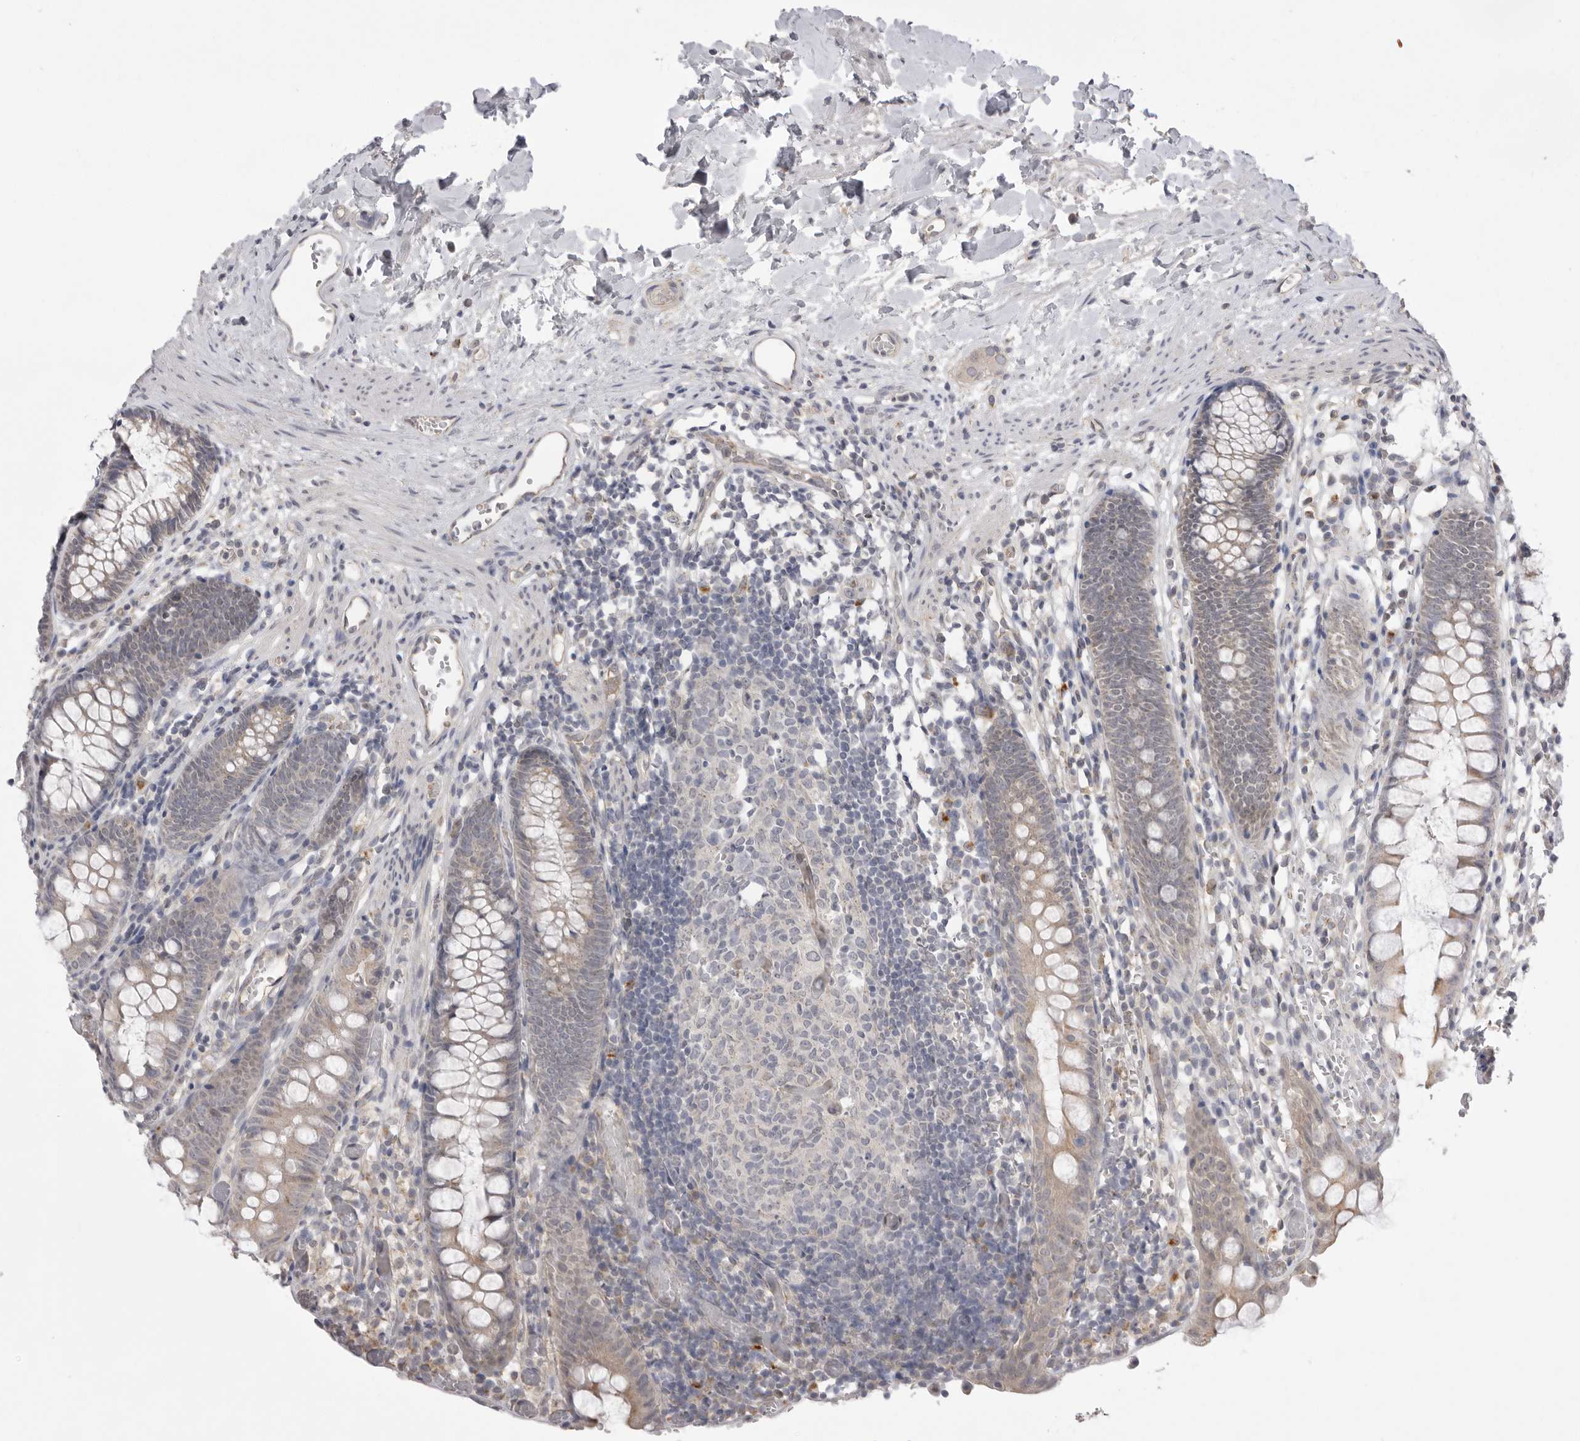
{"staining": {"intensity": "weak", "quantity": ">75%", "location": "cytoplasmic/membranous"}, "tissue": "colon", "cell_type": "Endothelial cells", "image_type": "normal", "snomed": [{"axis": "morphology", "description": "Normal tissue, NOS"}, {"axis": "topography", "description": "Colon"}], "caption": "Immunohistochemical staining of normal colon displays >75% levels of weak cytoplasmic/membranous protein expression in about >75% of endothelial cells. (Brightfield microscopy of DAB IHC at high magnification).", "gene": "TLR3", "patient": {"sex": "male", "age": 14}}